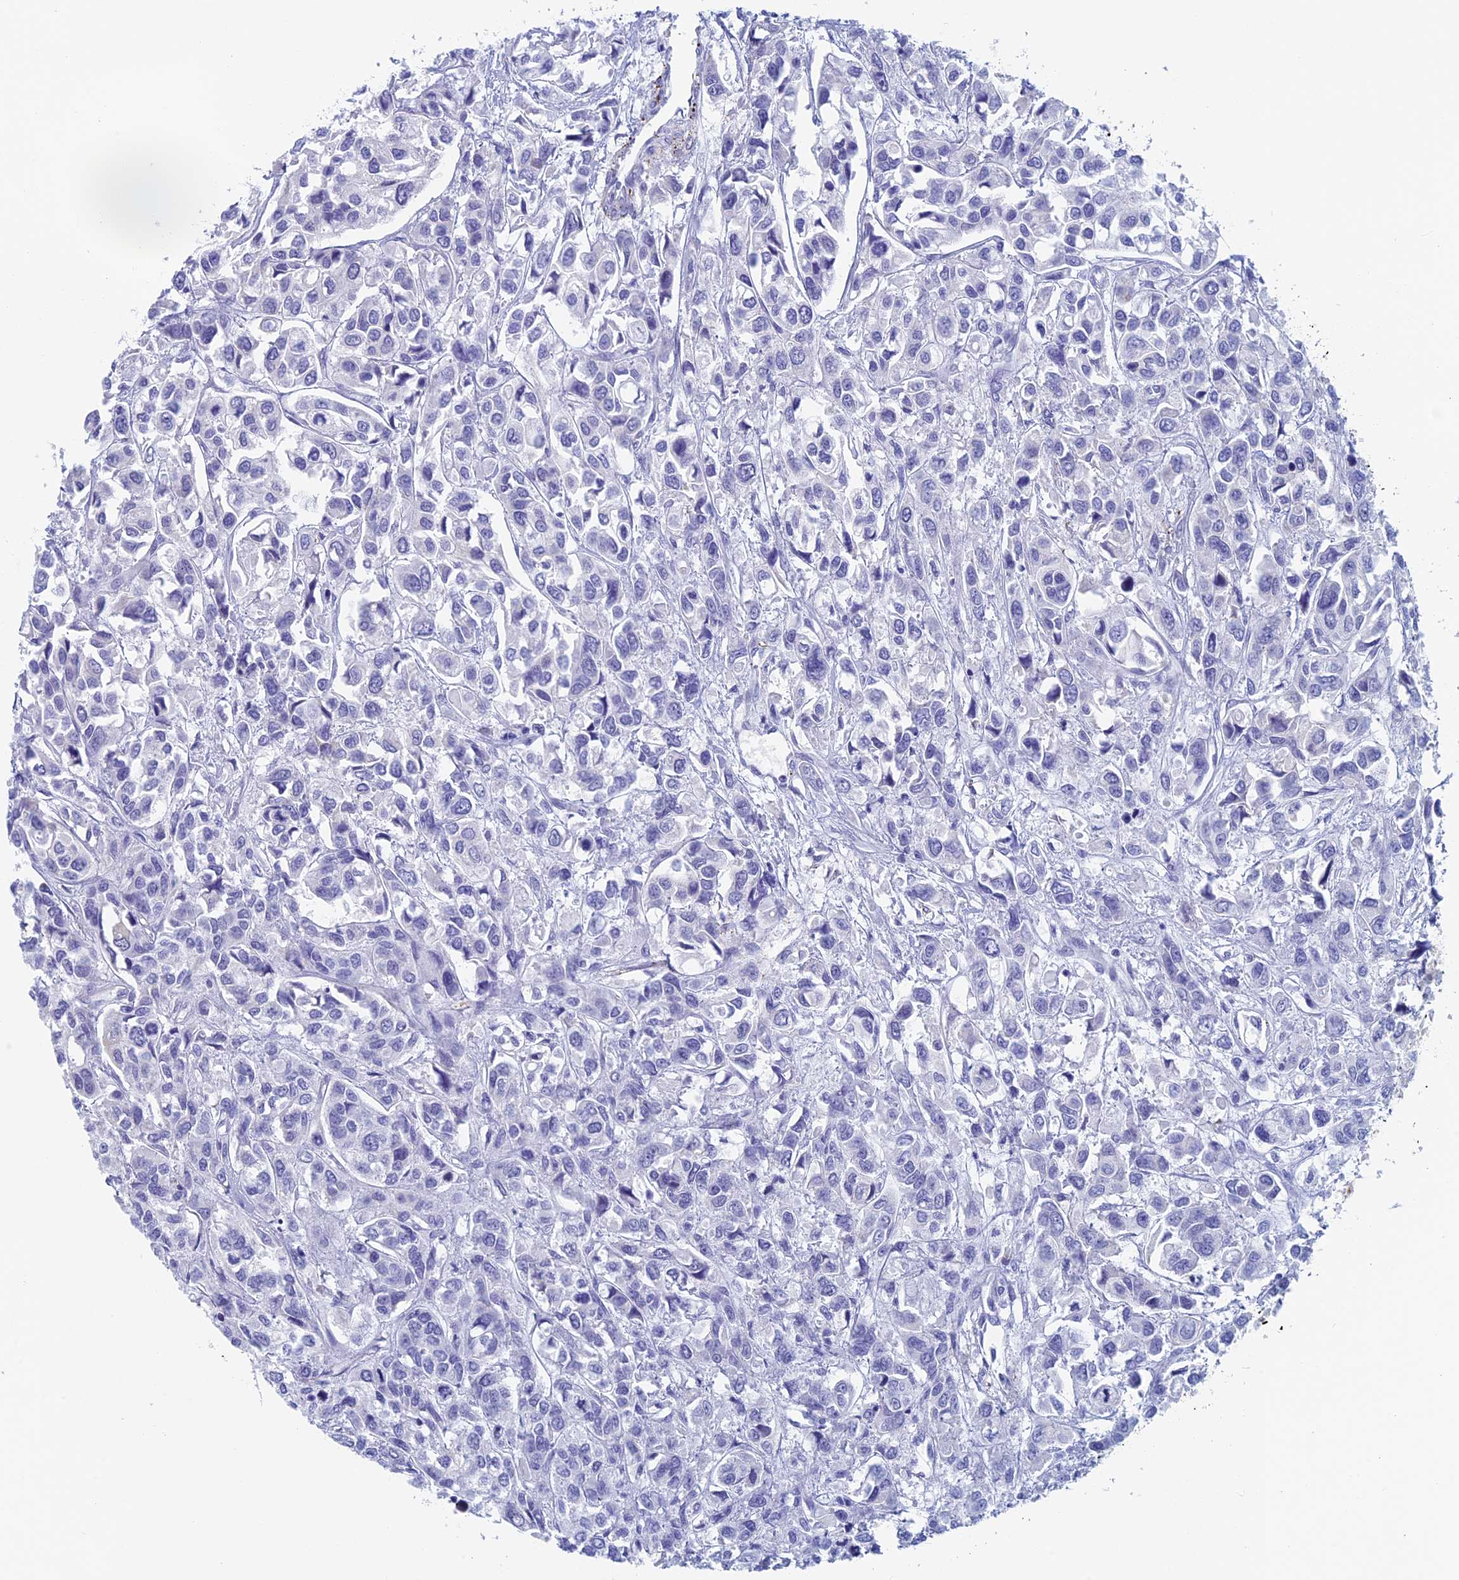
{"staining": {"intensity": "negative", "quantity": "none", "location": "none"}, "tissue": "urothelial cancer", "cell_type": "Tumor cells", "image_type": "cancer", "snomed": [{"axis": "morphology", "description": "Urothelial carcinoma, High grade"}, {"axis": "topography", "description": "Urinary bladder"}], "caption": "A high-resolution micrograph shows immunohistochemistry (IHC) staining of urothelial carcinoma (high-grade), which displays no significant positivity in tumor cells.", "gene": "MAGEB6", "patient": {"sex": "male", "age": 67}}